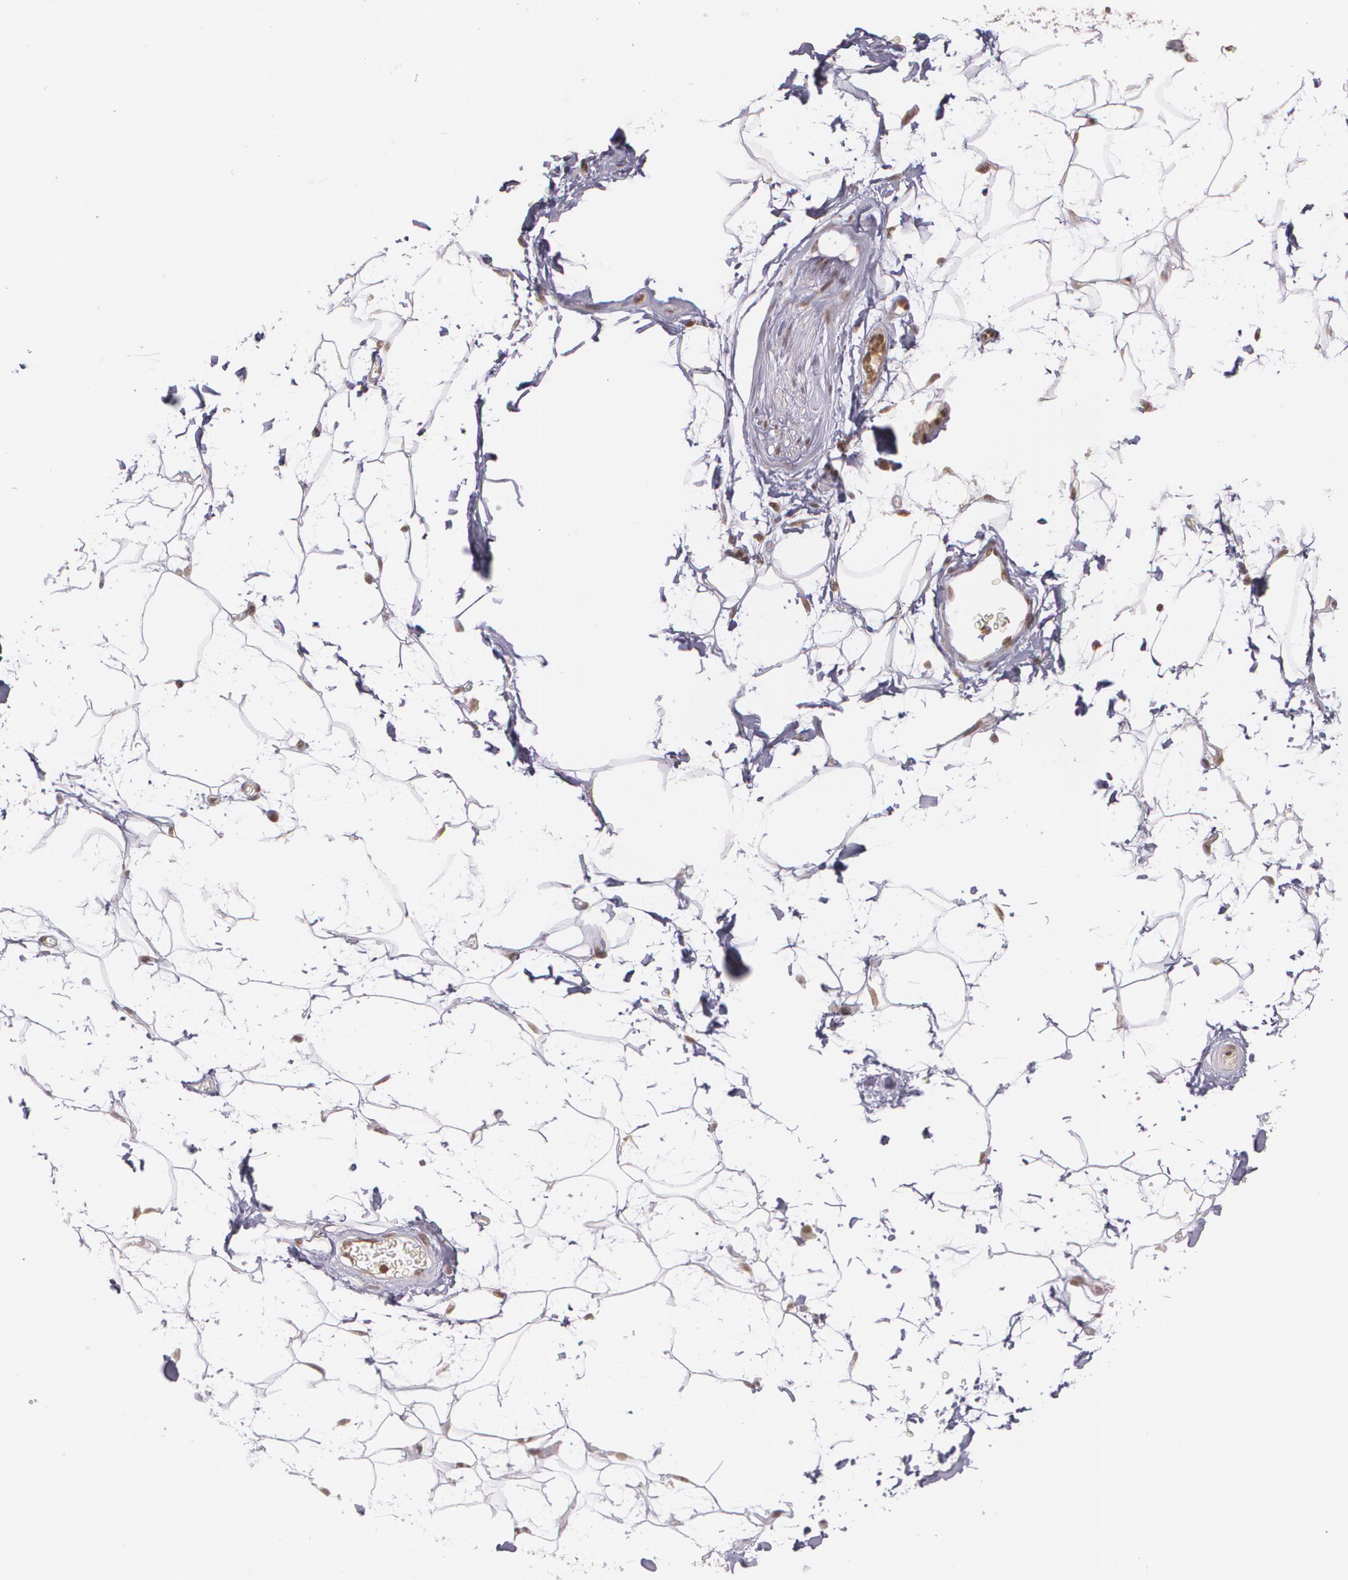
{"staining": {"intensity": "moderate", "quantity": ">75%", "location": "nuclear"}, "tissue": "adipose tissue", "cell_type": "Adipocytes", "image_type": "normal", "snomed": [{"axis": "morphology", "description": "Normal tissue, NOS"}, {"axis": "topography", "description": "Soft tissue"}], "caption": "Brown immunohistochemical staining in unremarkable human adipose tissue demonstrates moderate nuclear positivity in about >75% of adipocytes. The protein is shown in brown color, while the nuclei are stained blue.", "gene": "CUL2", "patient": {"sex": "male", "age": 72}}